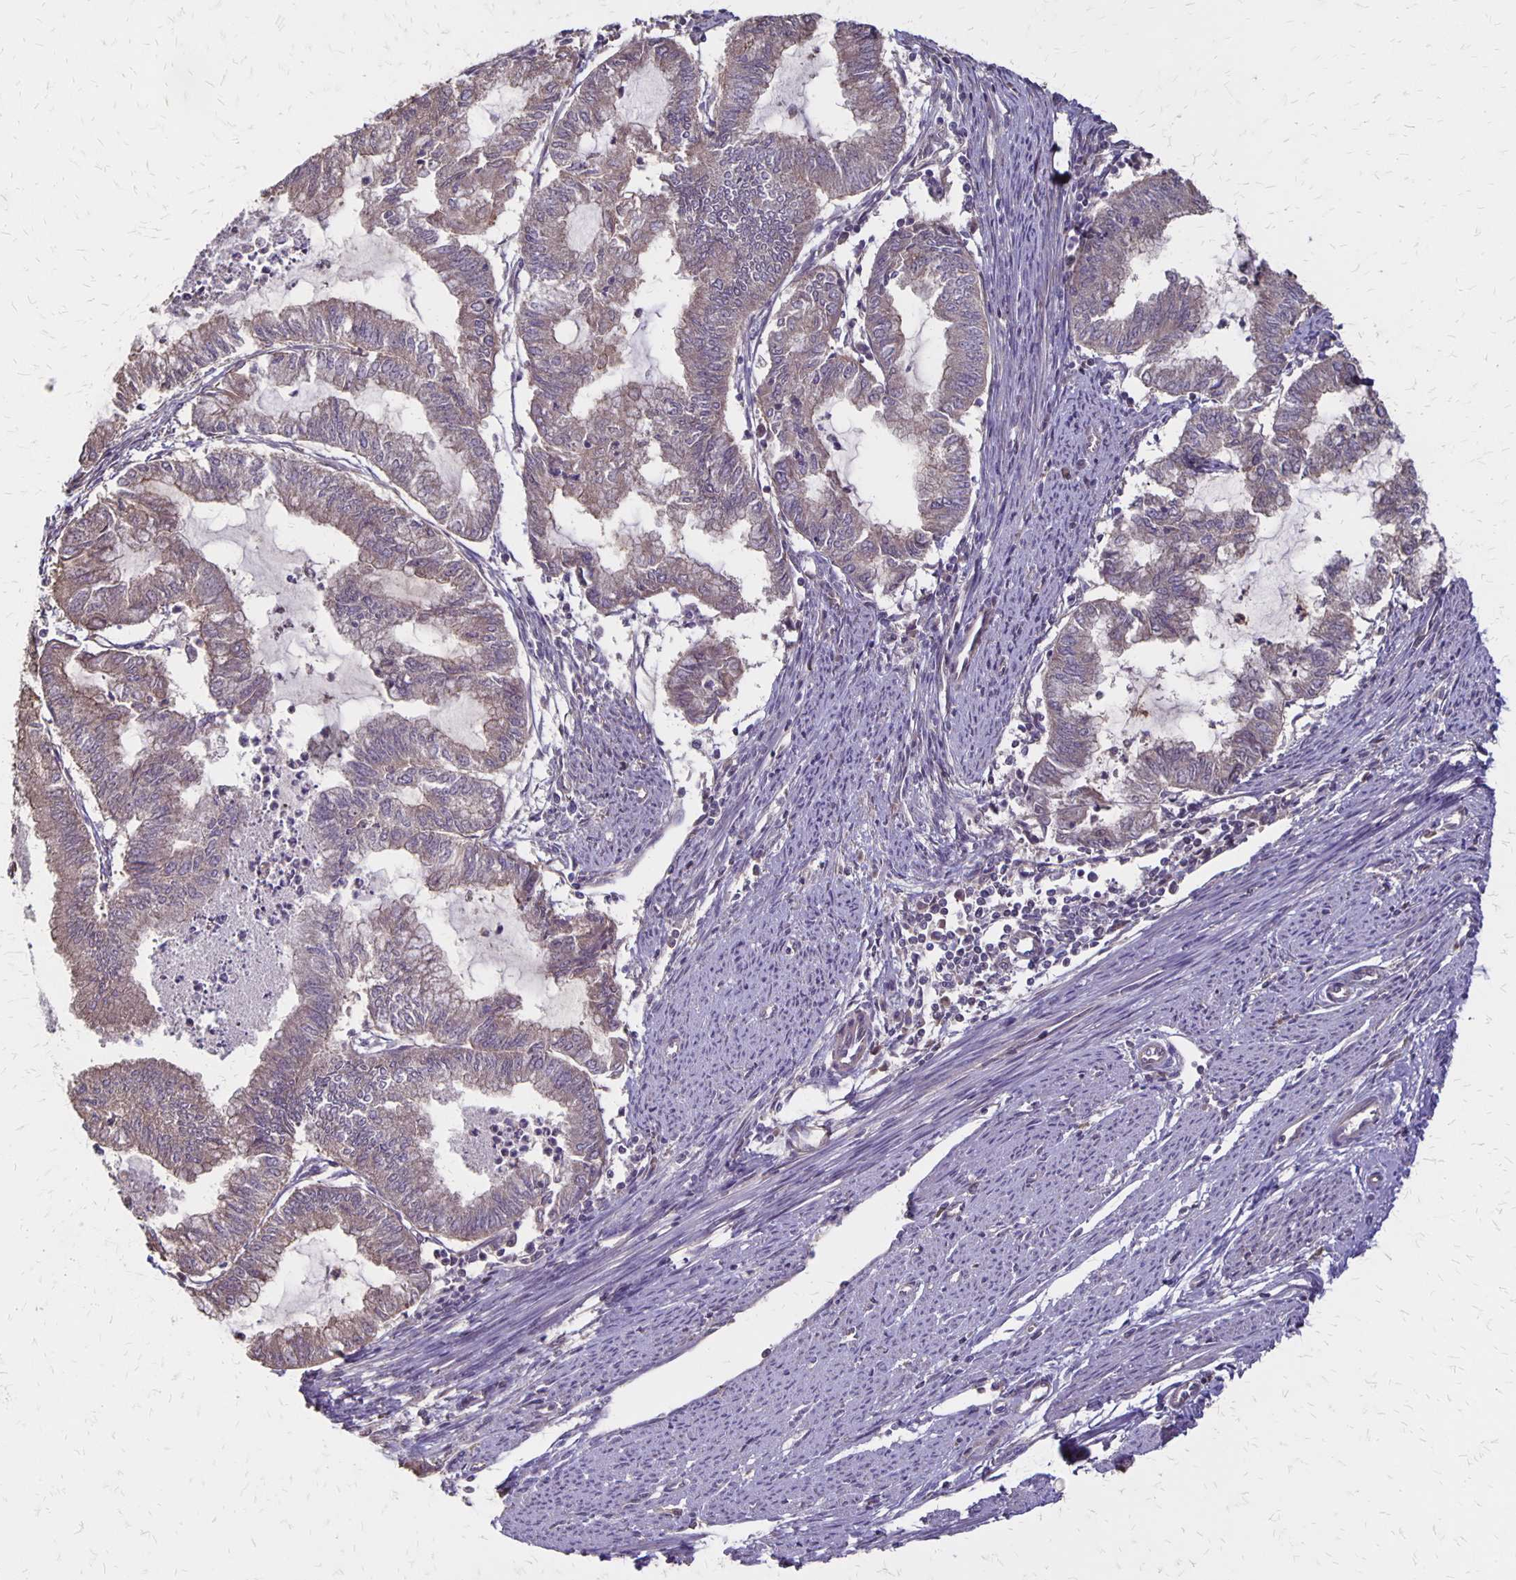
{"staining": {"intensity": "weak", "quantity": "<25%", "location": "cytoplasmic/membranous"}, "tissue": "endometrial cancer", "cell_type": "Tumor cells", "image_type": "cancer", "snomed": [{"axis": "morphology", "description": "Adenocarcinoma, NOS"}, {"axis": "topography", "description": "Endometrium"}], "caption": "Protein analysis of endometrial adenocarcinoma exhibits no significant expression in tumor cells.", "gene": "PROM2", "patient": {"sex": "female", "age": 79}}